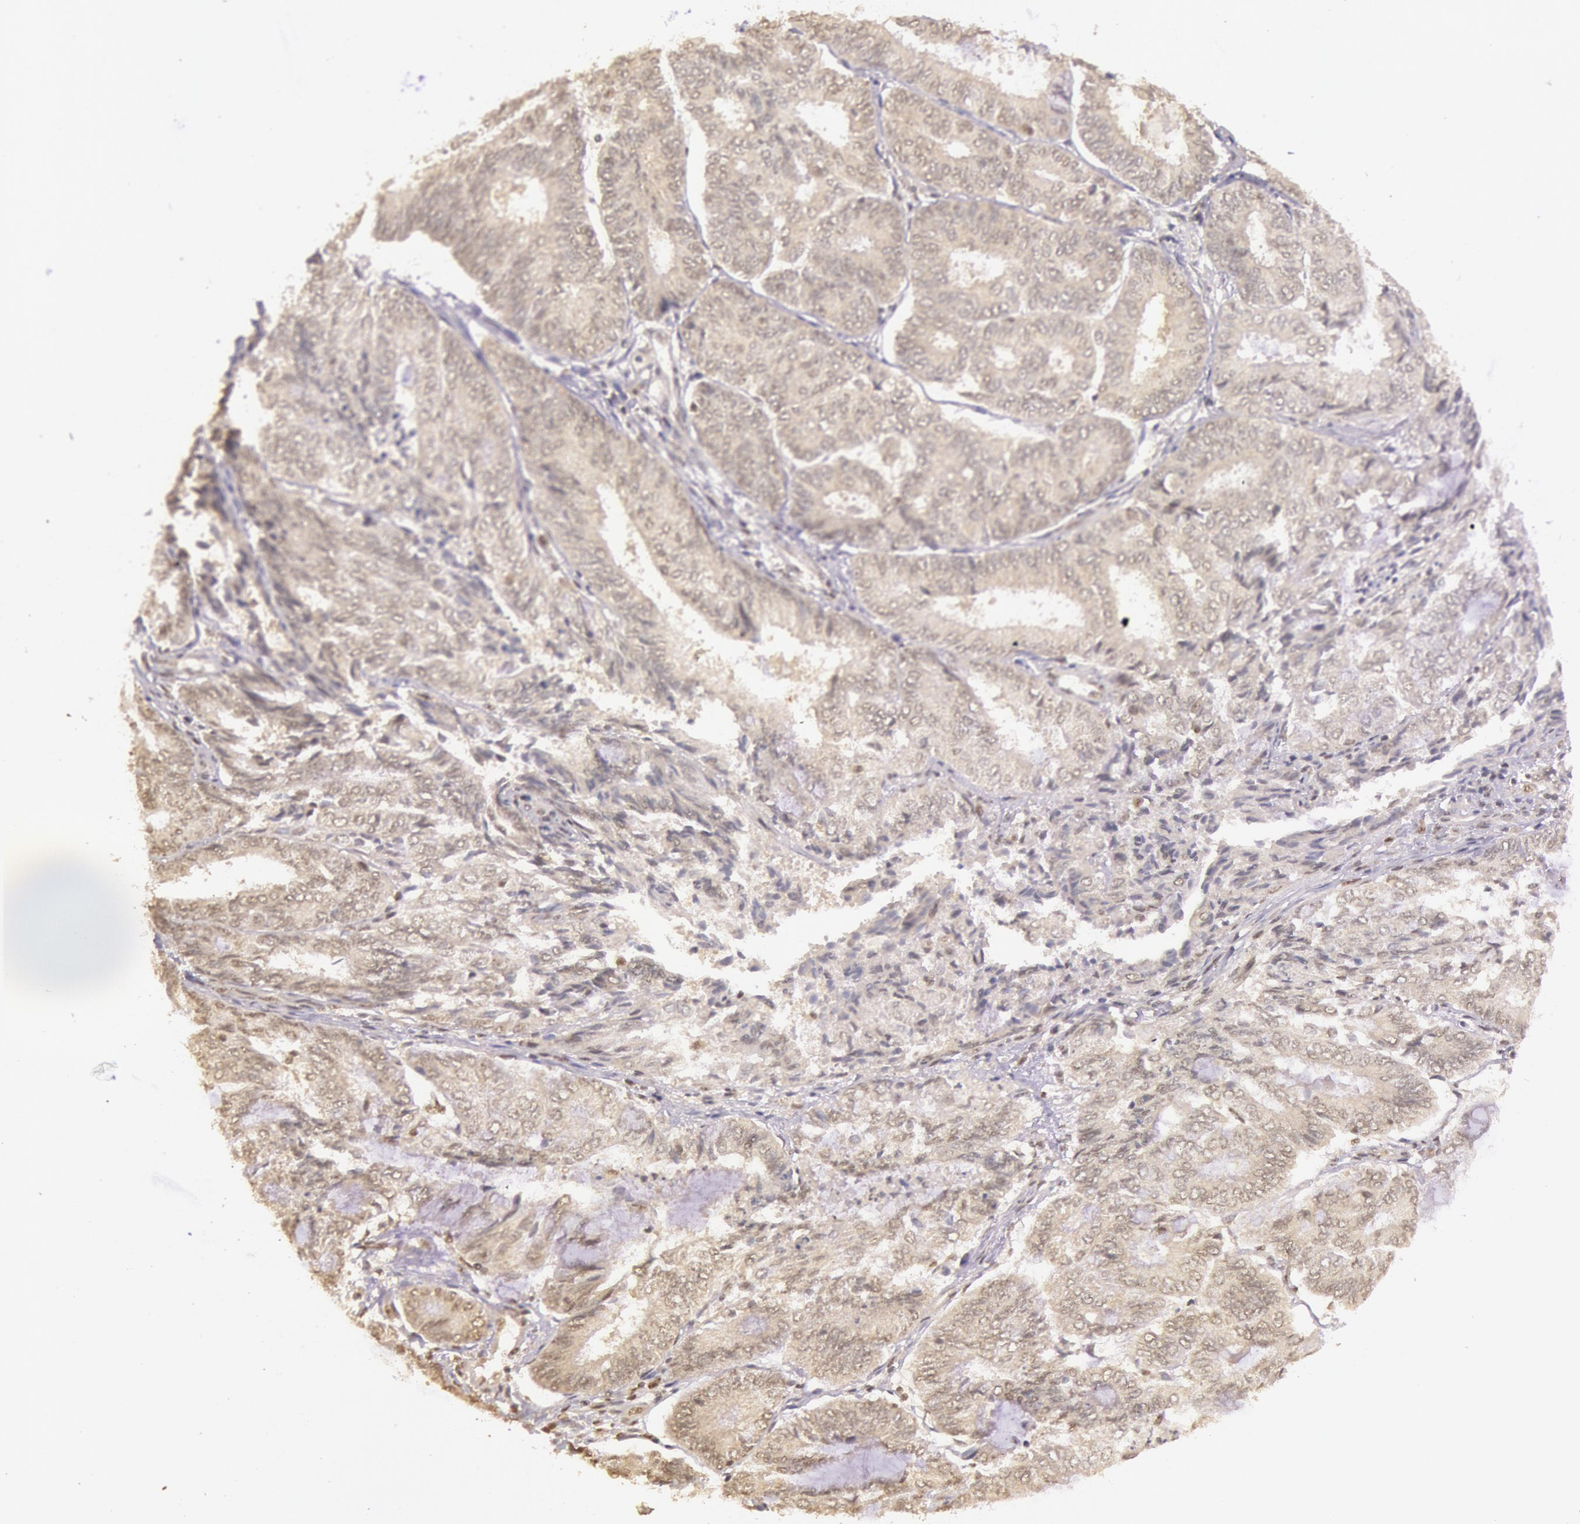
{"staining": {"intensity": "weak", "quantity": ">75%", "location": "cytoplasmic/membranous"}, "tissue": "endometrial cancer", "cell_type": "Tumor cells", "image_type": "cancer", "snomed": [{"axis": "morphology", "description": "Adenocarcinoma, NOS"}, {"axis": "topography", "description": "Endometrium"}], "caption": "There is low levels of weak cytoplasmic/membranous positivity in tumor cells of adenocarcinoma (endometrial), as demonstrated by immunohistochemical staining (brown color).", "gene": "RTL10", "patient": {"sex": "female", "age": 59}}